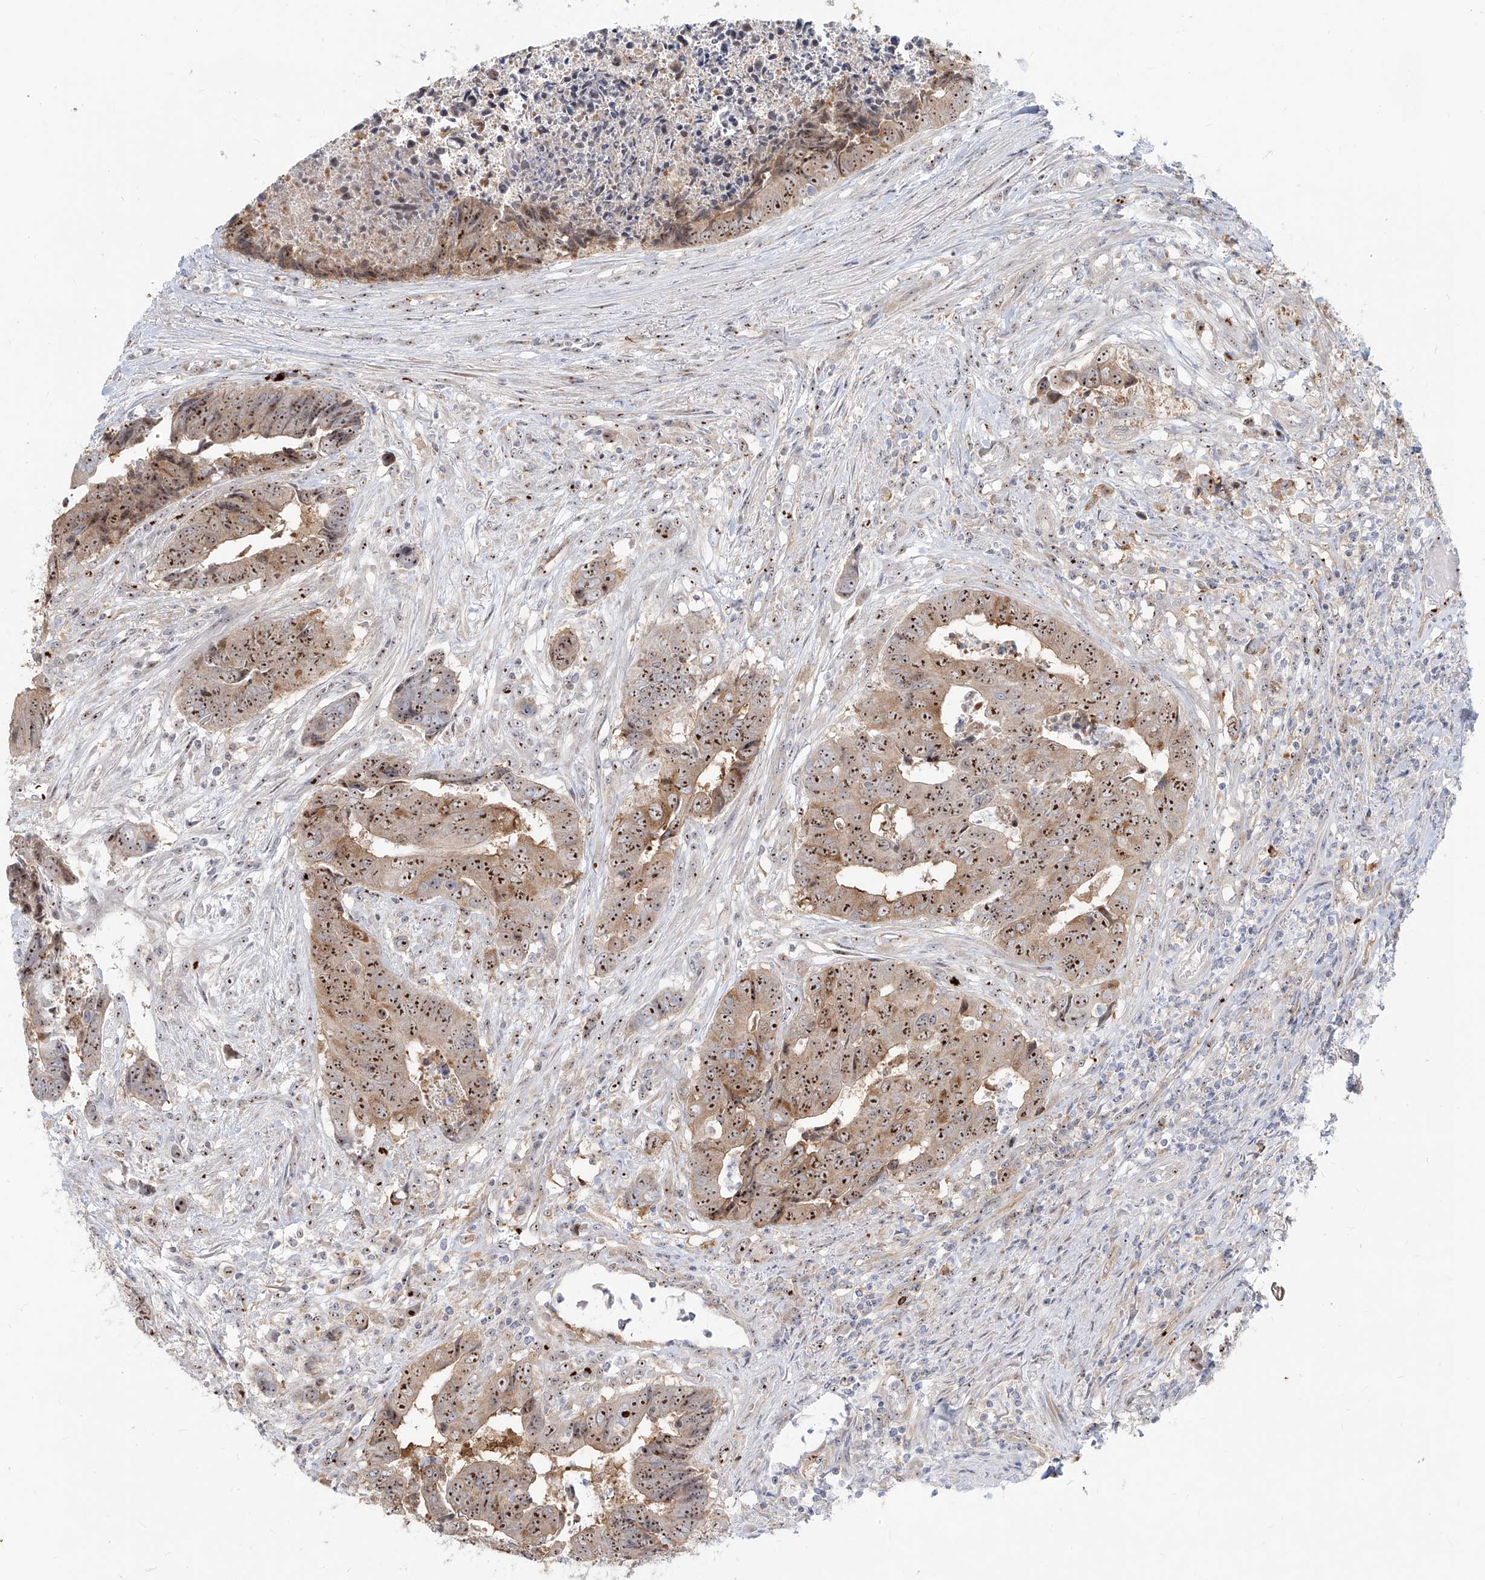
{"staining": {"intensity": "strong", "quantity": ">75%", "location": "nuclear"}, "tissue": "colorectal cancer", "cell_type": "Tumor cells", "image_type": "cancer", "snomed": [{"axis": "morphology", "description": "Adenocarcinoma, NOS"}, {"axis": "topography", "description": "Rectum"}], "caption": "A histopathology image showing strong nuclear positivity in approximately >75% of tumor cells in colorectal cancer (adenocarcinoma), as visualized by brown immunohistochemical staining.", "gene": "BYSL", "patient": {"sex": "male", "age": 84}}